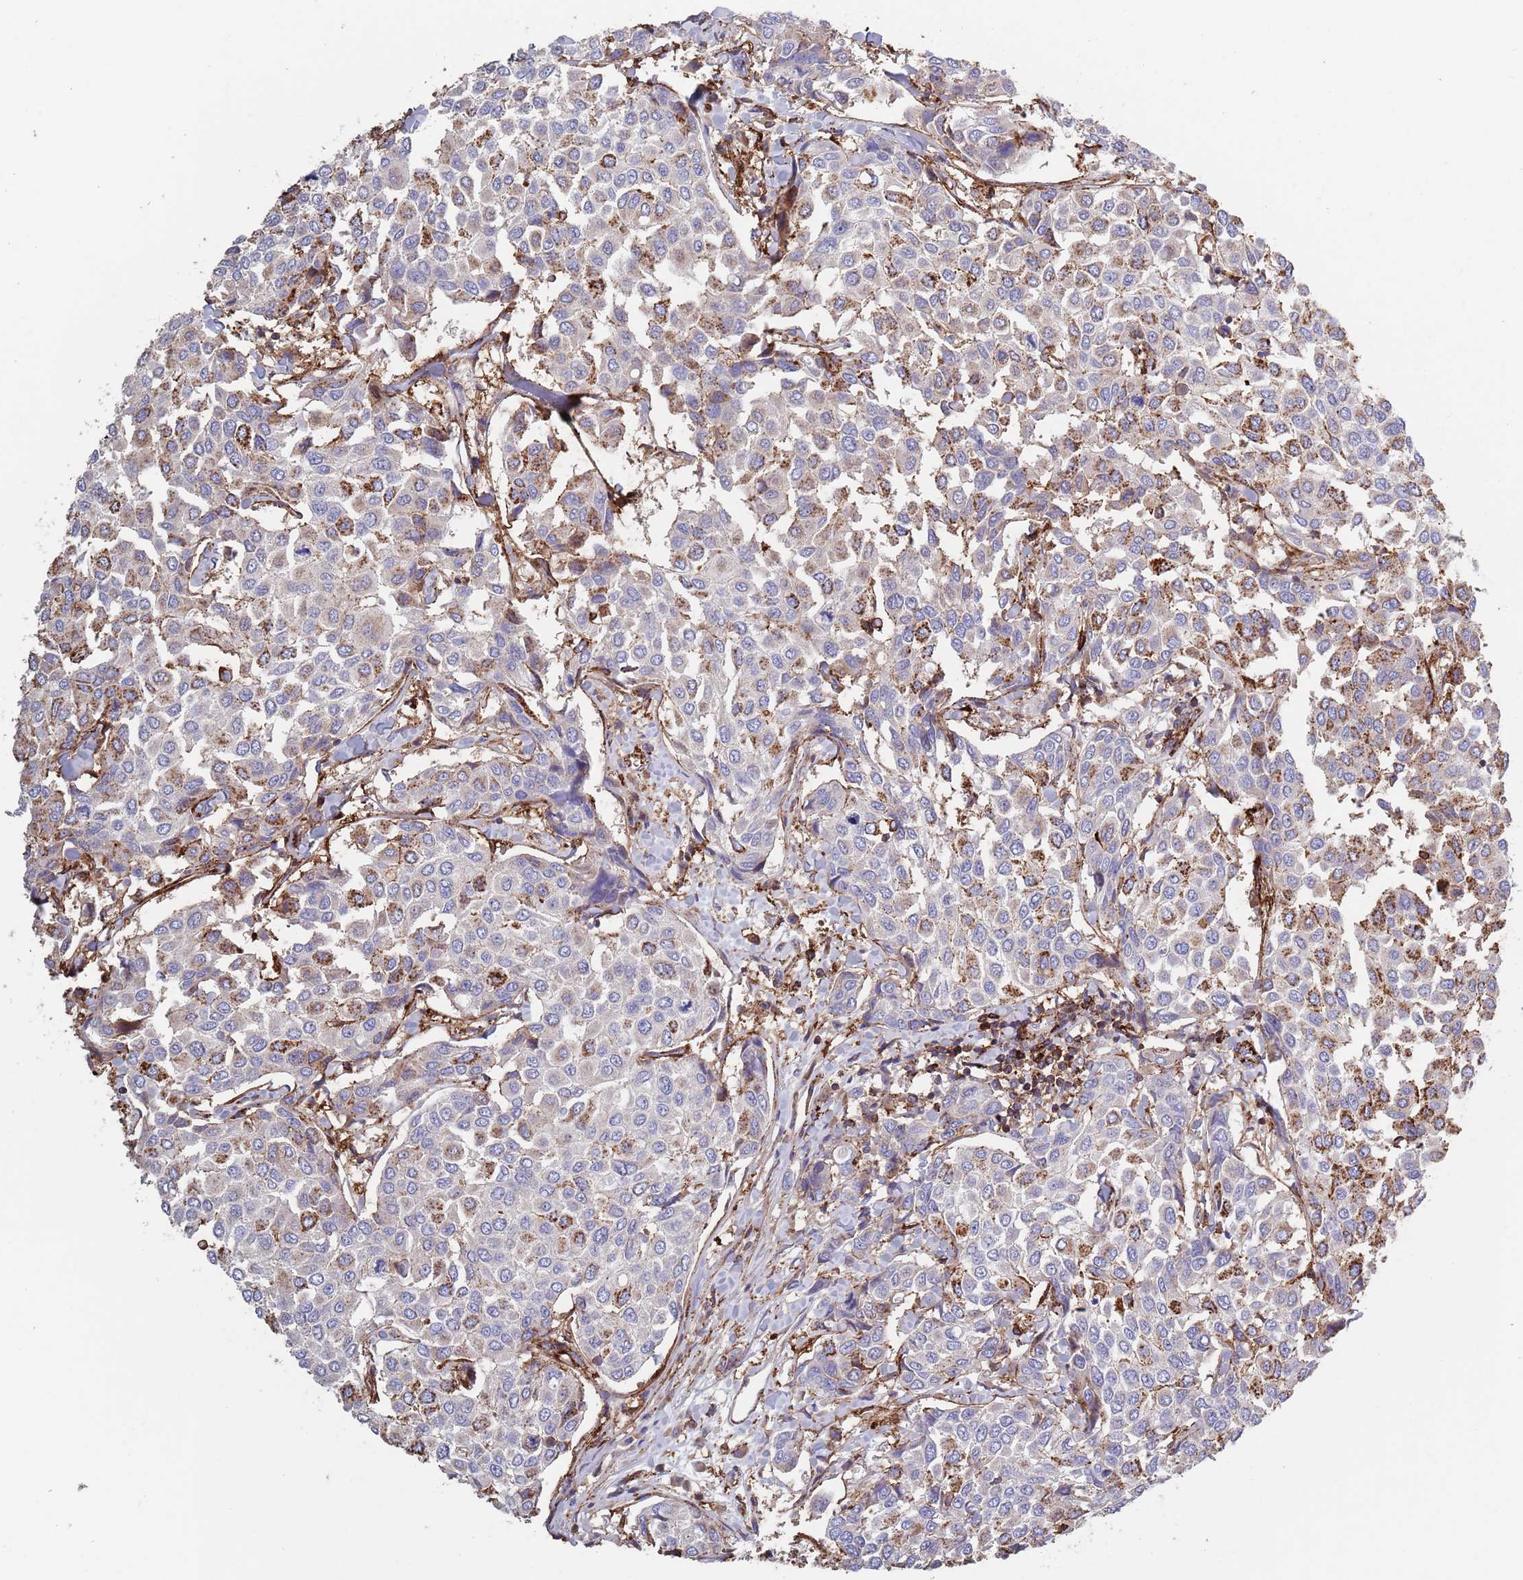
{"staining": {"intensity": "moderate", "quantity": "<25%", "location": "cytoplasmic/membranous"}, "tissue": "breast cancer", "cell_type": "Tumor cells", "image_type": "cancer", "snomed": [{"axis": "morphology", "description": "Duct carcinoma"}, {"axis": "topography", "description": "Breast"}], "caption": "A histopathology image of human infiltrating ductal carcinoma (breast) stained for a protein shows moderate cytoplasmic/membranous brown staining in tumor cells. (DAB (3,3'-diaminobenzidine) IHC, brown staining for protein, blue staining for nuclei).", "gene": "RNF144A", "patient": {"sex": "female", "age": 55}}